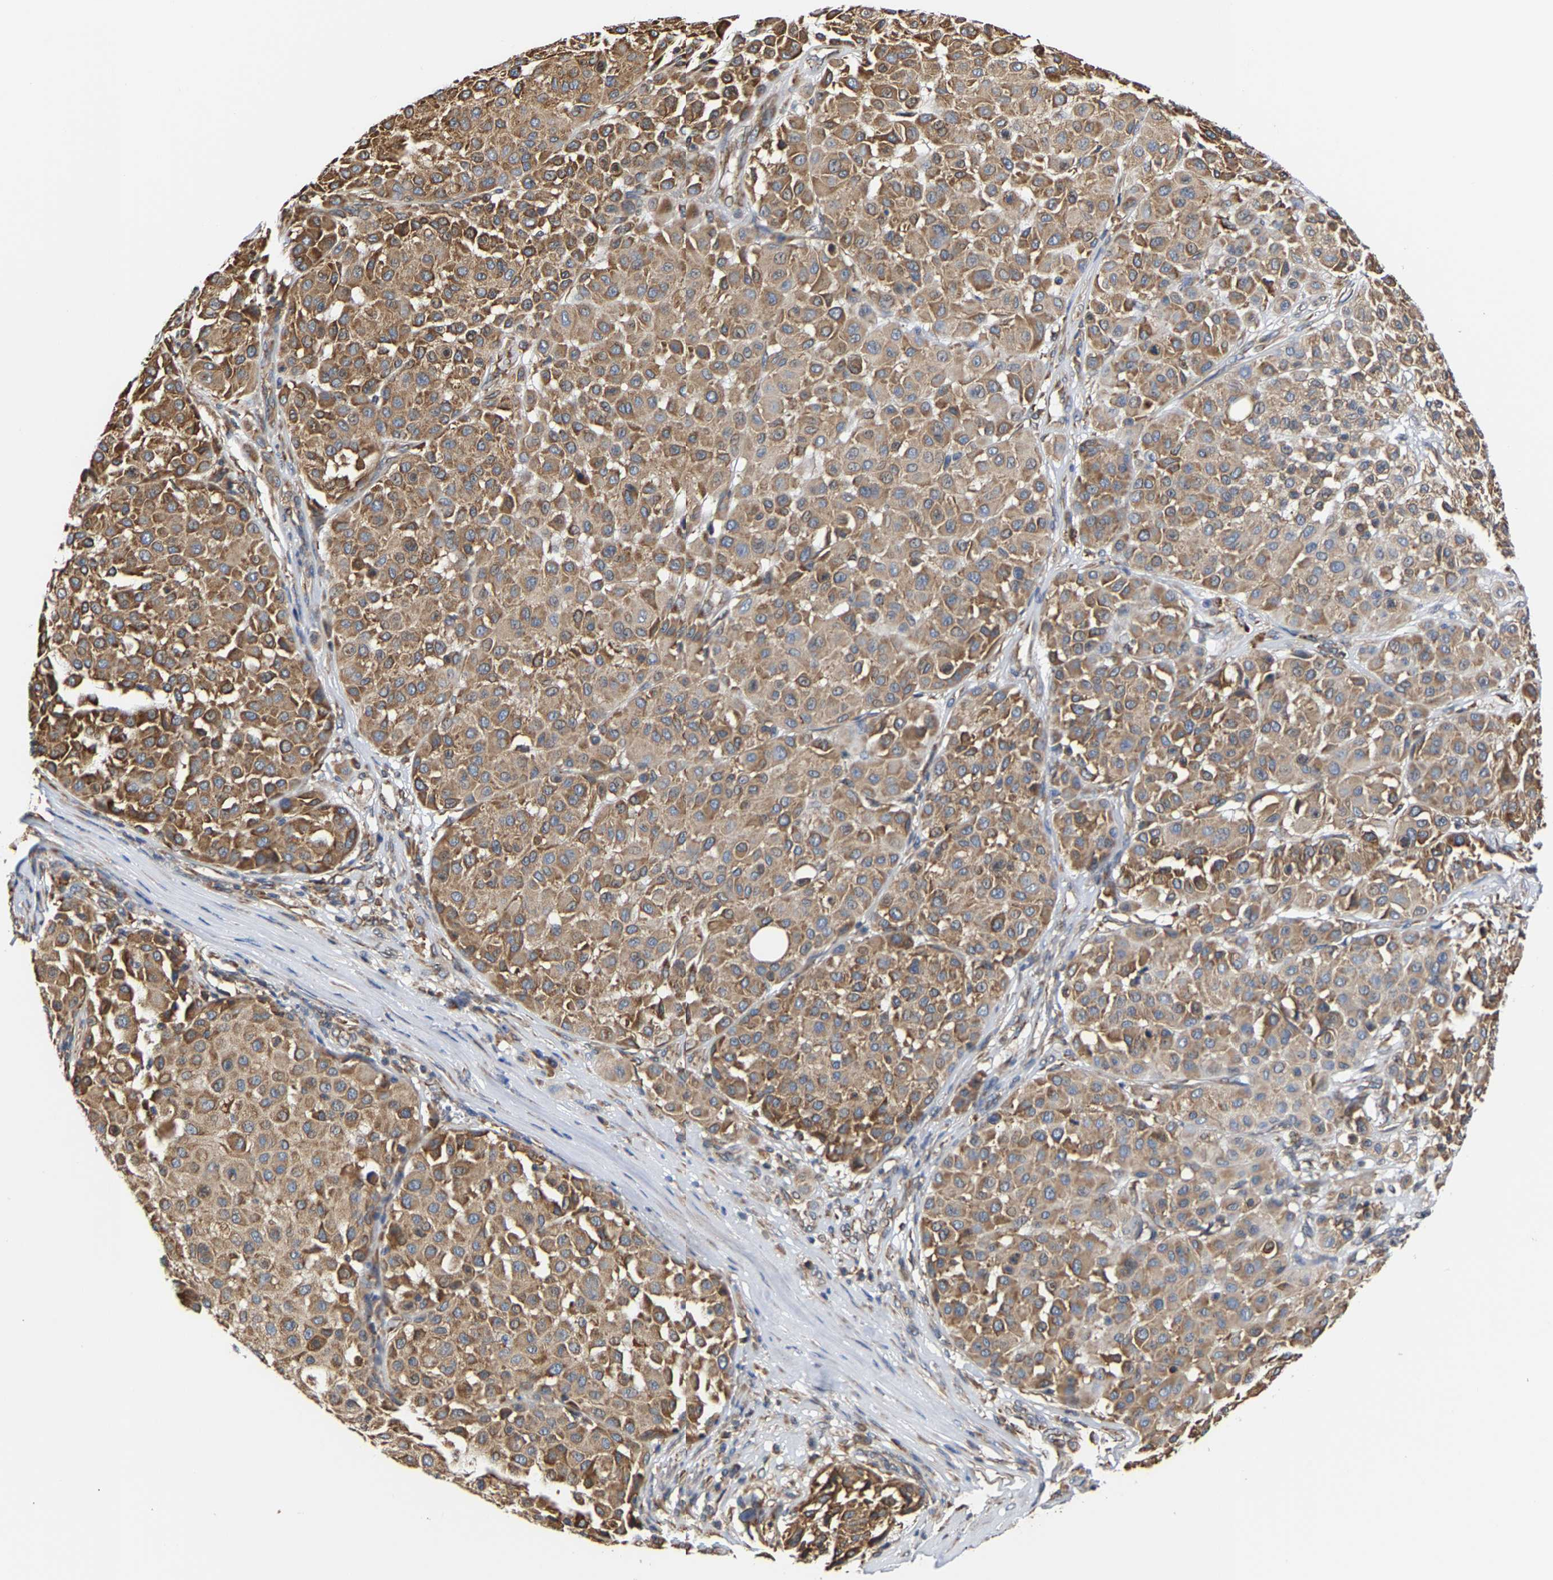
{"staining": {"intensity": "moderate", "quantity": ">75%", "location": "cytoplasmic/membranous"}, "tissue": "melanoma", "cell_type": "Tumor cells", "image_type": "cancer", "snomed": [{"axis": "morphology", "description": "Malignant melanoma, Metastatic site"}, {"axis": "topography", "description": "Soft tissue"}], "caption": "Immunohistochemical staining of malignant melanoma (metastatic site) exhibits moderate cytoplasmic/membranous protein expression in about >75% of tumor cells. The protein is stained brown, and the nuclei are stained in blue (DAB IHC with brightfield microscopy, high magnification).", "gene": "ARAP1", "patient": {"sex": "male", "age": 41}}